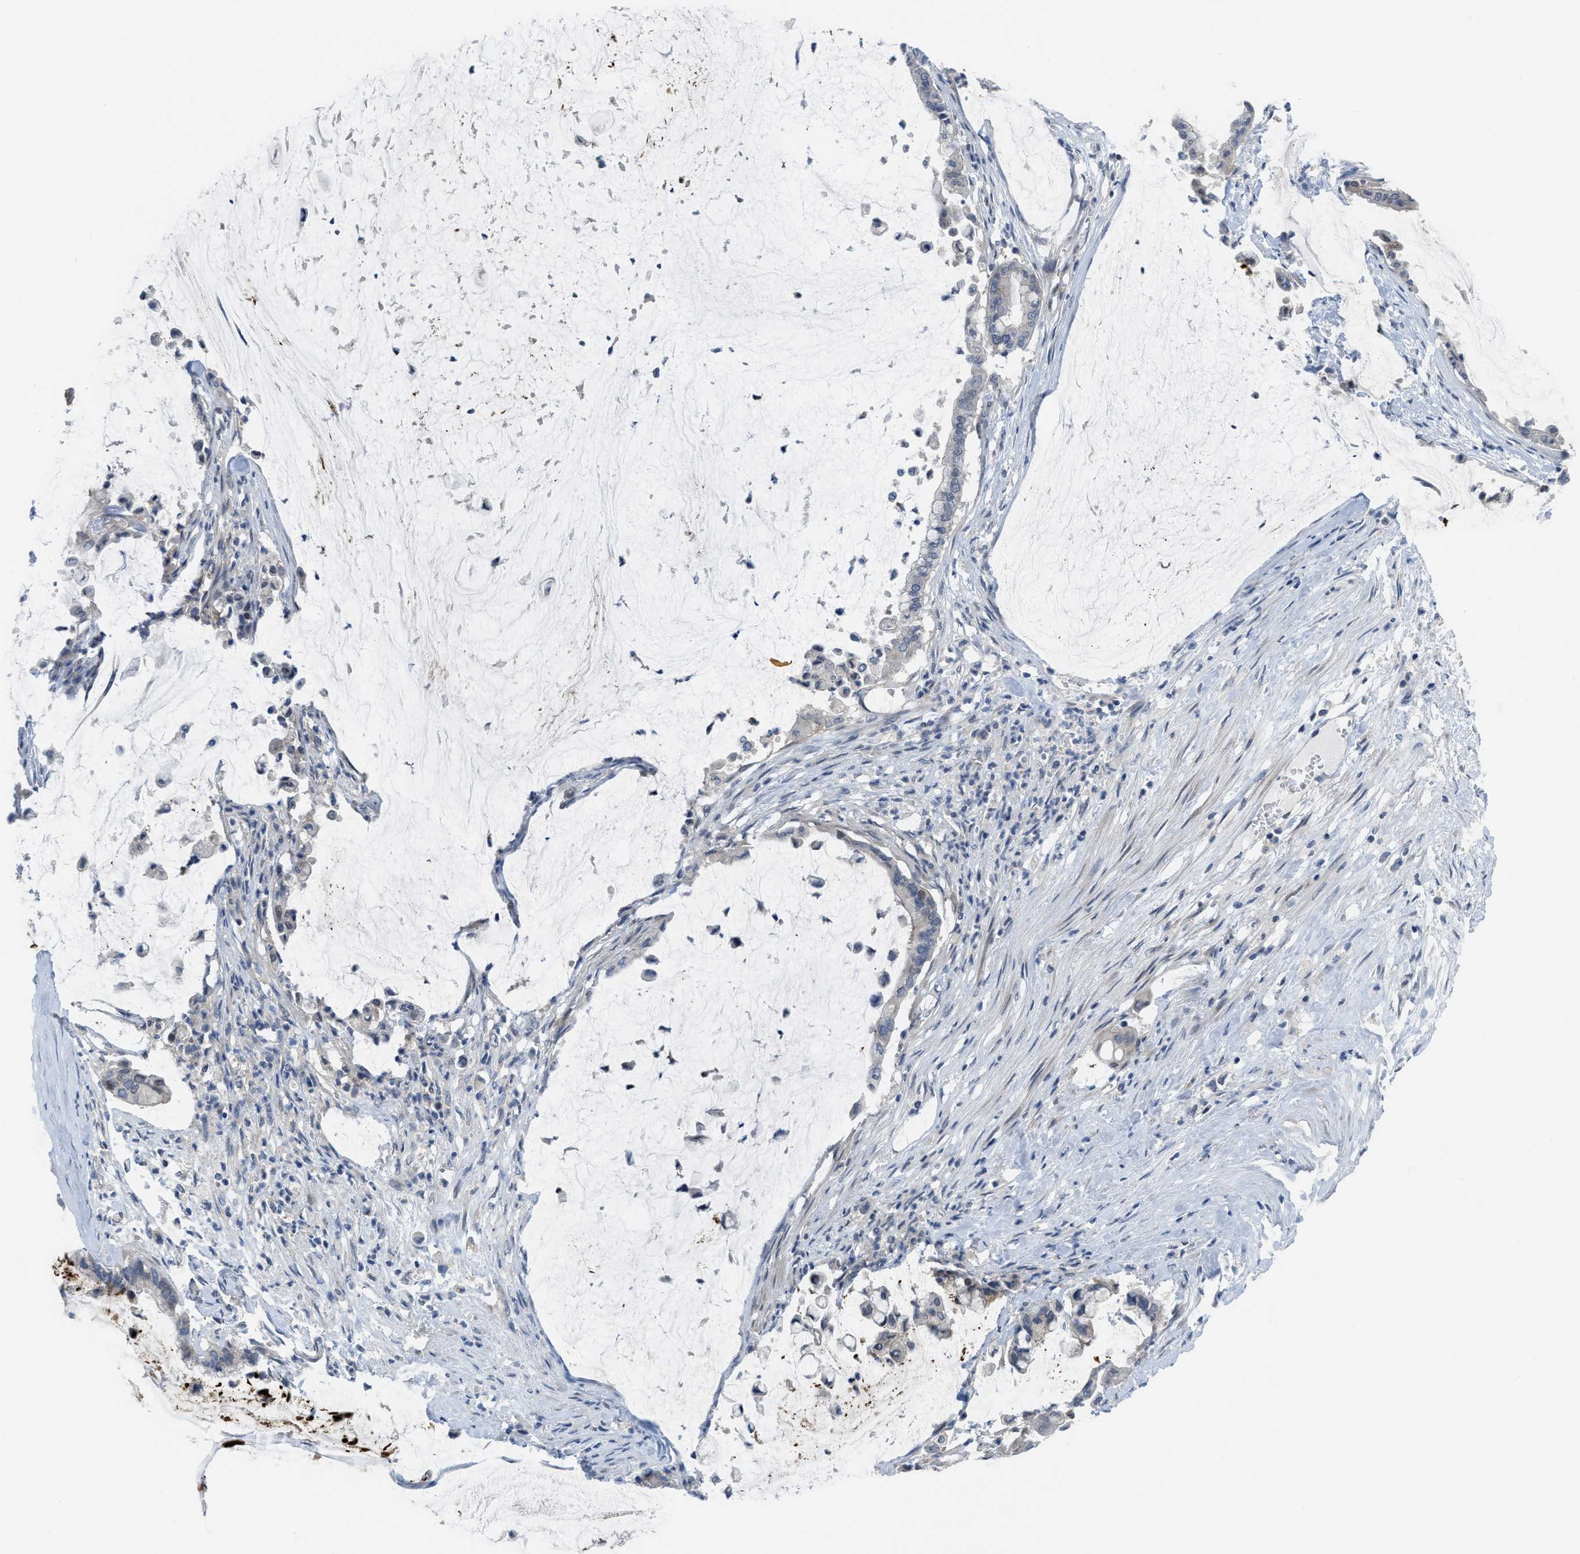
{"staining": {"intensity": "negative", "quantity": "none", "location": "none"}, "tissue": "pancreatic cancer", "cell_type": "Tumor cells", "image_type": "cancer", "snomed": [{"axis": "morphology", "description": "Adenocarcinoma, NOS"}, {"axis": "topography", "description": "Pancreas"}], "caption": "An image of human adenocarcinoma (pancreatic) is negative for staining in tumor cells. (Immunohistochemistry (ihc), brightfield microscopy, high magnification).", "gene": "TNFAIP1", "patient": {"sex": "male", "age": 41}}